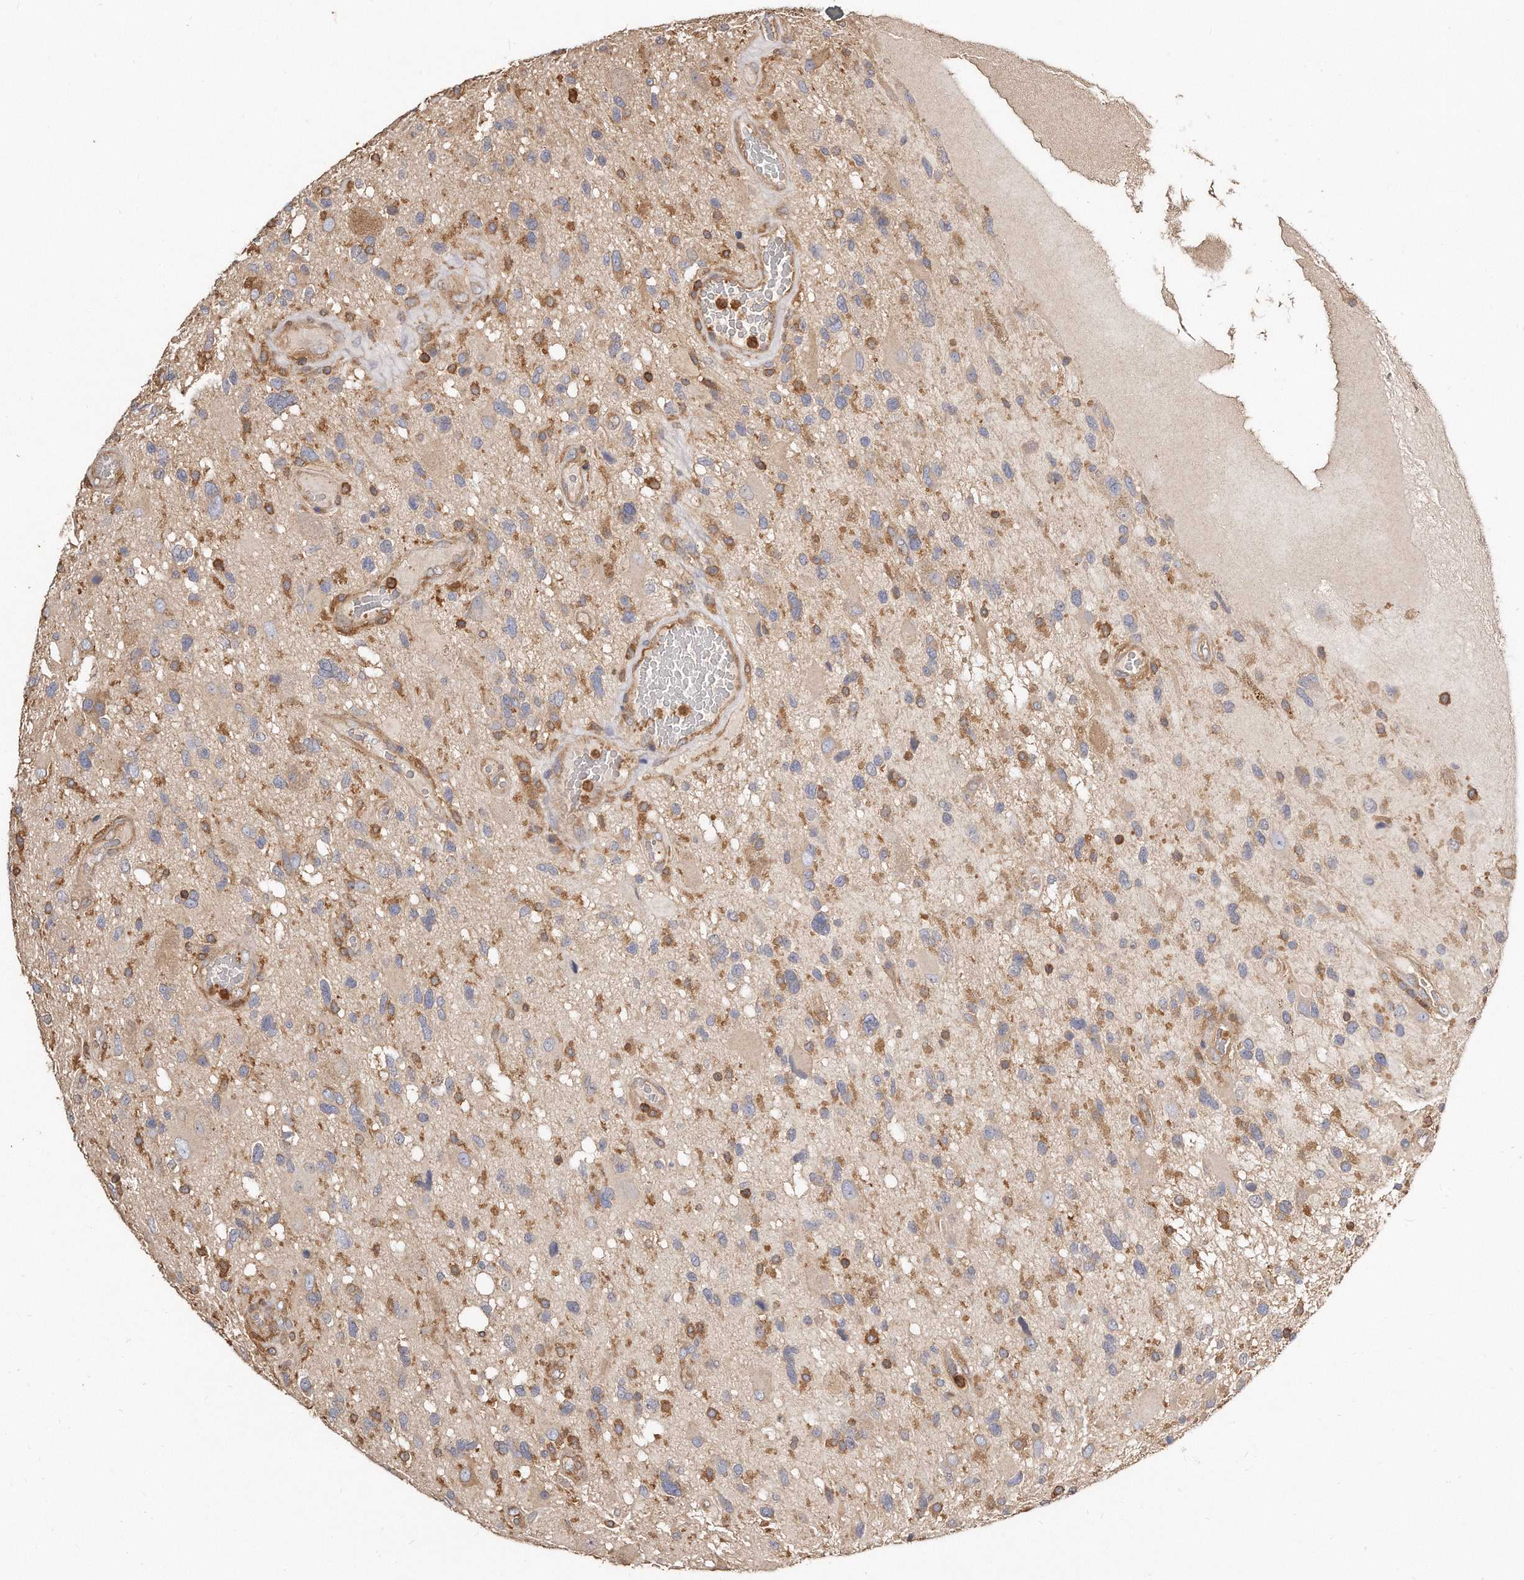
{"staining": {"intensity": "weak", "quantity": "<25%", "location": "cytoplasmic/membranous"}, "tissue": "glioma", "cell_type": "Tumor cells", "image_type": "cancer", "snomed": [{"axis": "morphology", "description": "Glioma, malignant, High grade"}, {"axis": "topography", "description": "Brain"}], "caption": "Immunohistochemical staining of malignant high-grade glioma exhibits no significant positivity in tumor cells. Brightfield microscopy of immunohistochemistry stained with DAB (brown) and hematoxylin (blue), captured at high magnification.", "gene": "CAP1", "patient": {"sex": "male", "age": 33}}